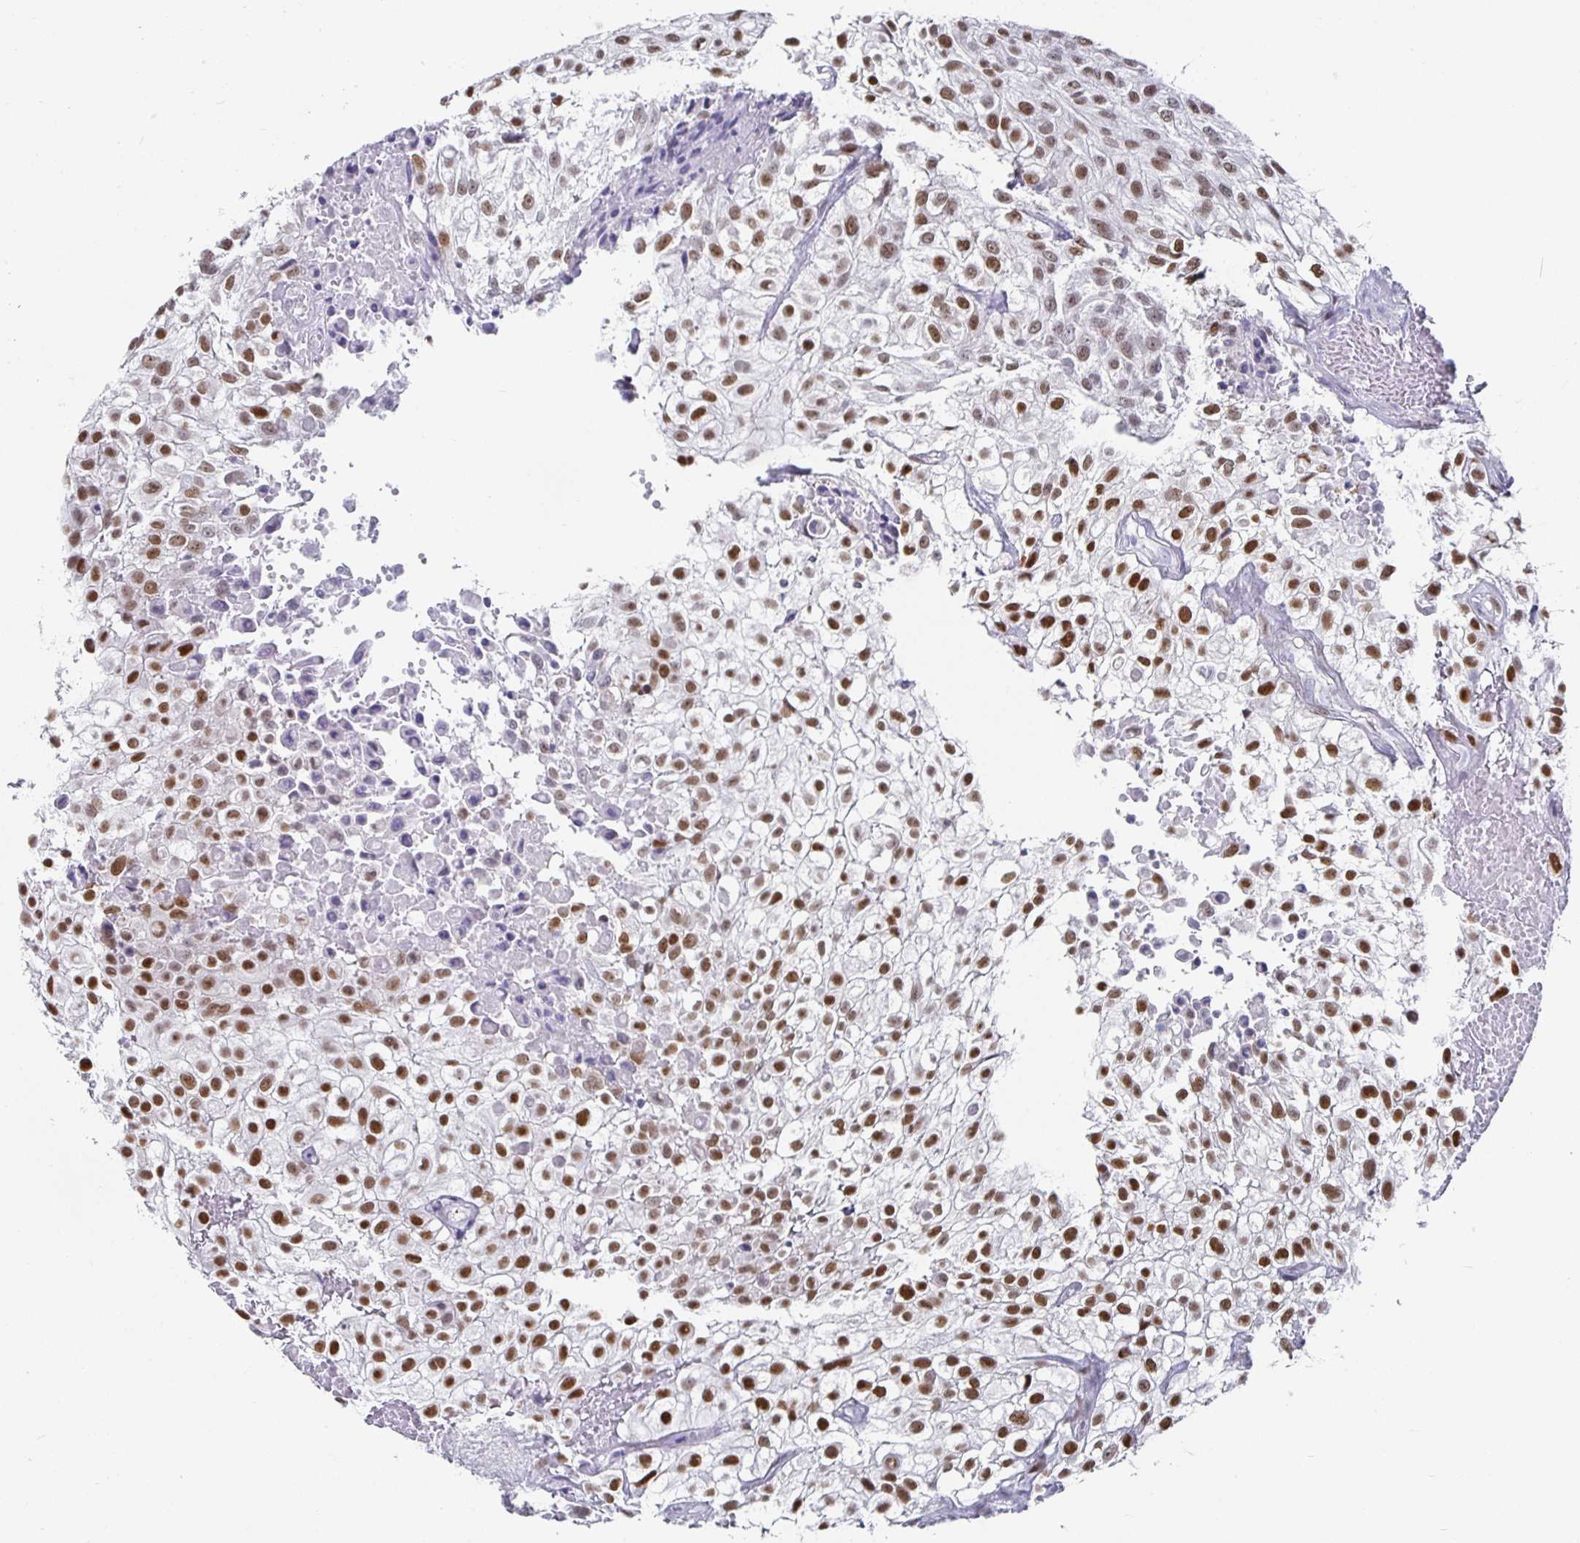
{"staining": {"intensity": "strong", "quantity": "25%-75%", "location": "nuclear"}, "tissue": "urothelial cancer", "cell_type": "Tumor cells", "image_type": "cancer", "snomed": [{"axis": "morphology", "description": "Urothelial carcinoma, High grade"}, {"axis": "topography", "description": "Urinary bladder"}], "caption": "A brown stain labels strong nuclear staining of a protein in human urothelial cancer tumor cells.", "gene": "RUNX2", "patient": {"sex": "male", "age": 56}}